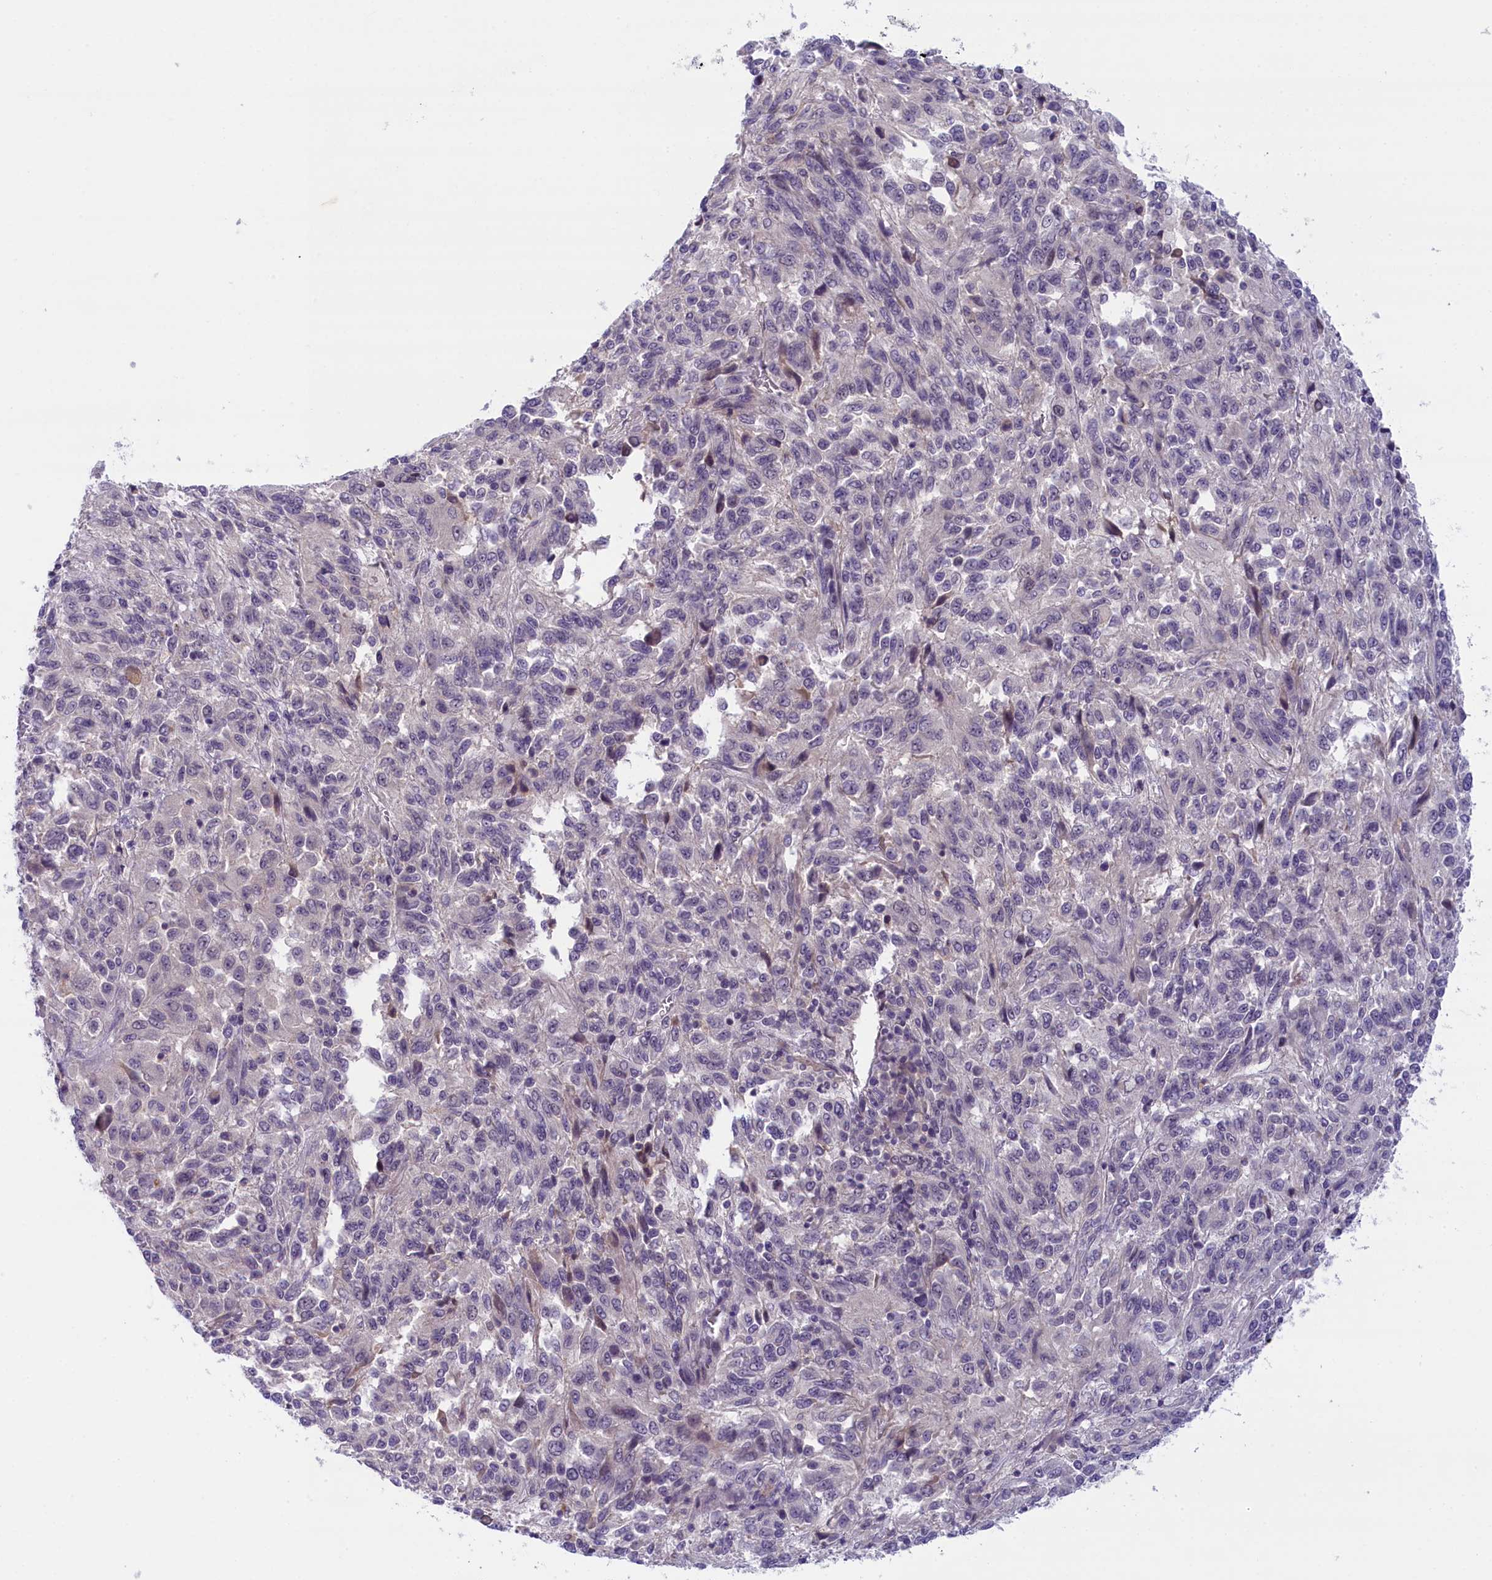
{"staining": {"intensity": "negative", "quantity": "none", "location": "none"}, "tissue": "melanoma", "cell_type": "Tumor cells", "image_type": "cancer", "snomed": [{"axis": "morphology", "description": "Malignant melanoma, Metastatic site"}, {"axis": "topography", "description": "Lung"}], "caption": "Tumor cells show no significant protein expression in malignant melanoma (metastatic site).", "gene": "CRAMP1", "patient": {"sex": "male", "age": 64}}